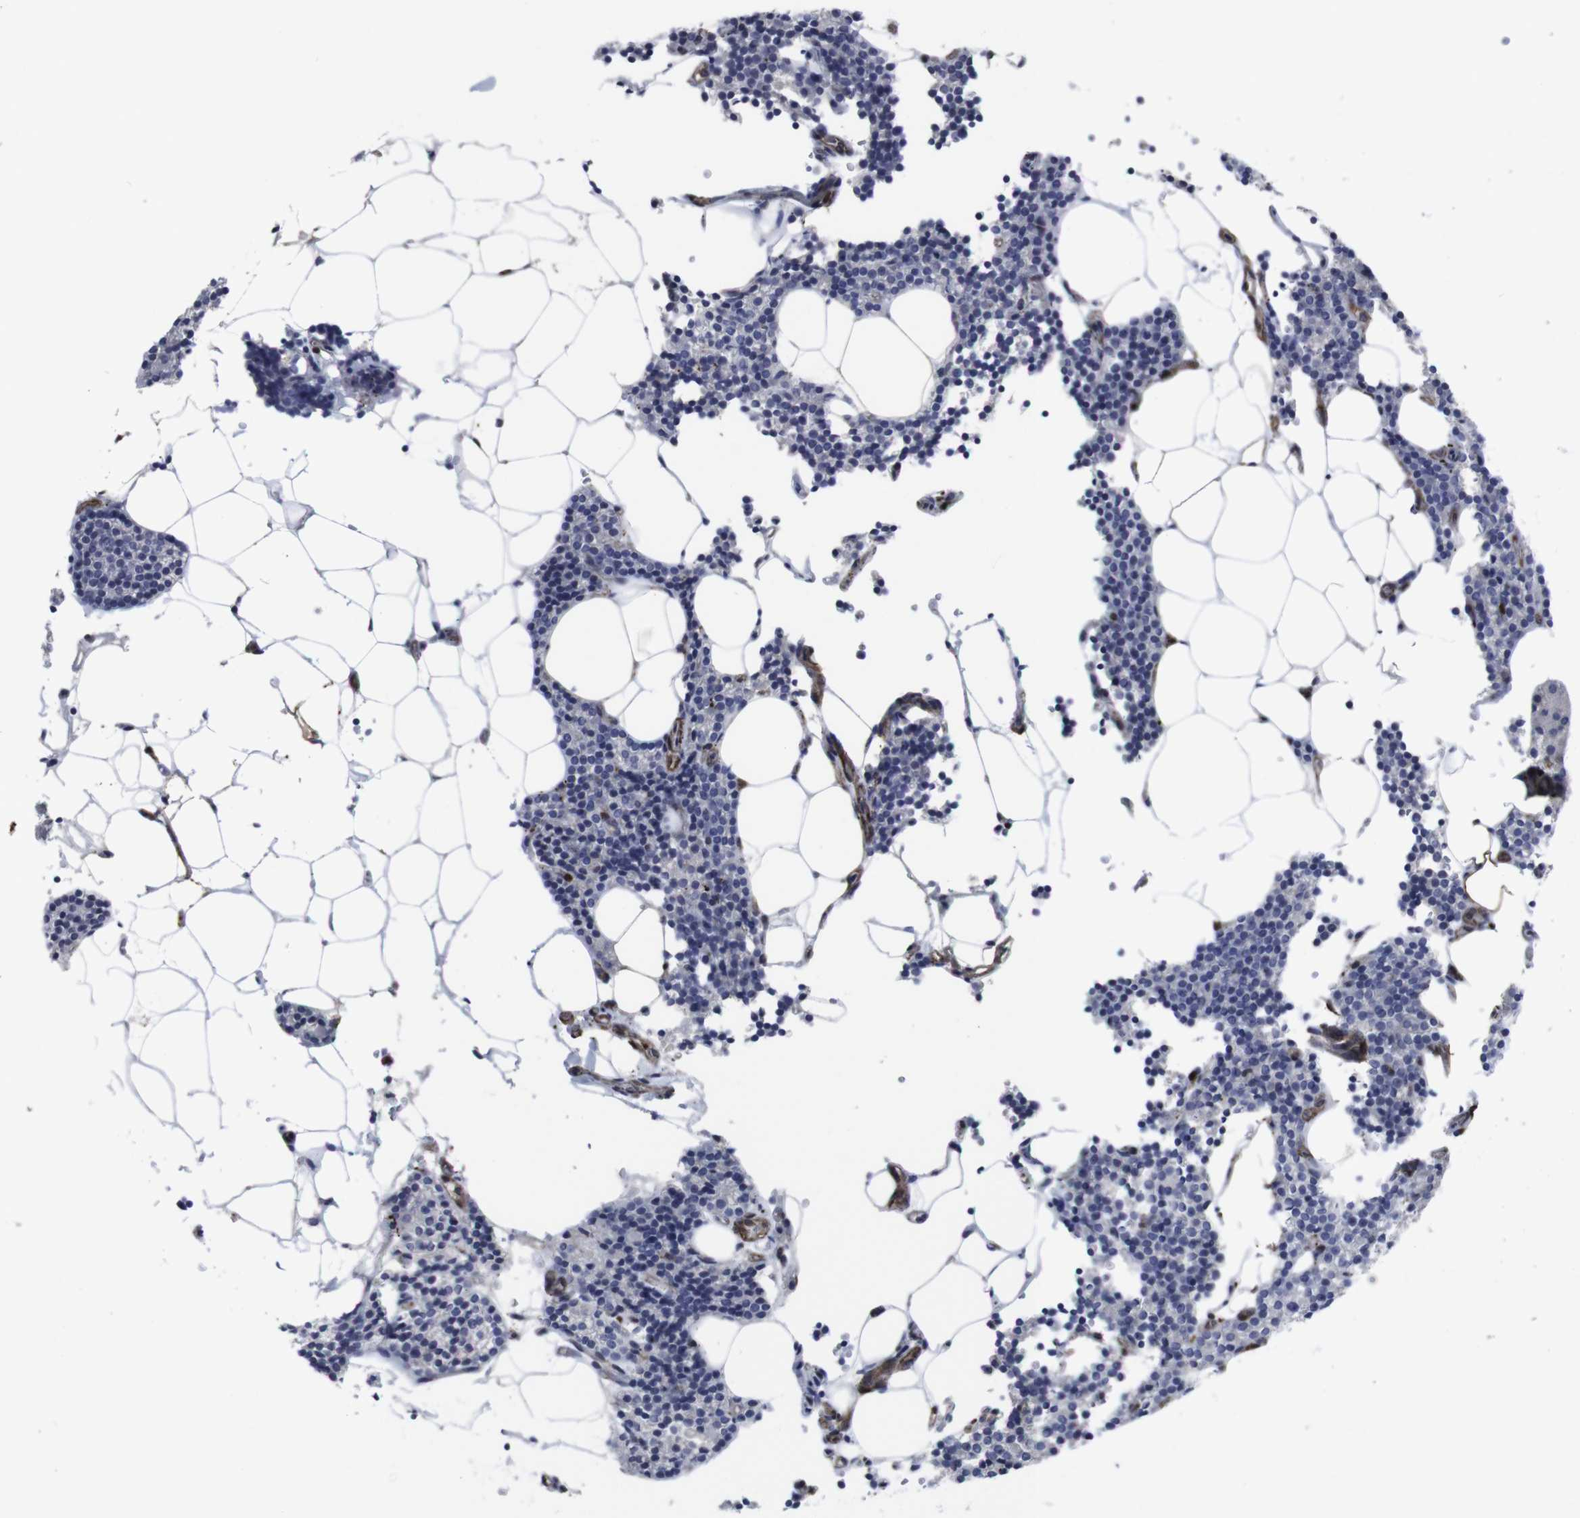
{"staining": {"intensity": "negative", "quantity": "none", "location": "none"}, "tissue": "parathyroid gland", "cell_type": "Glandular cells", "image_type": "normal", "snomed": [{"axis": "morphology", "description": "Normal tissue, NOS"}, {"axis": "morphology", "description": "Adenoma, NOS"}, {"axis": "topography", "description": "Parathyroid gland"}], "caption": "Glandular cells show no significant positivity in normal parathyroid gland.", "gene": "SNCG", "patient": {"sex": "female", "age": 70}}